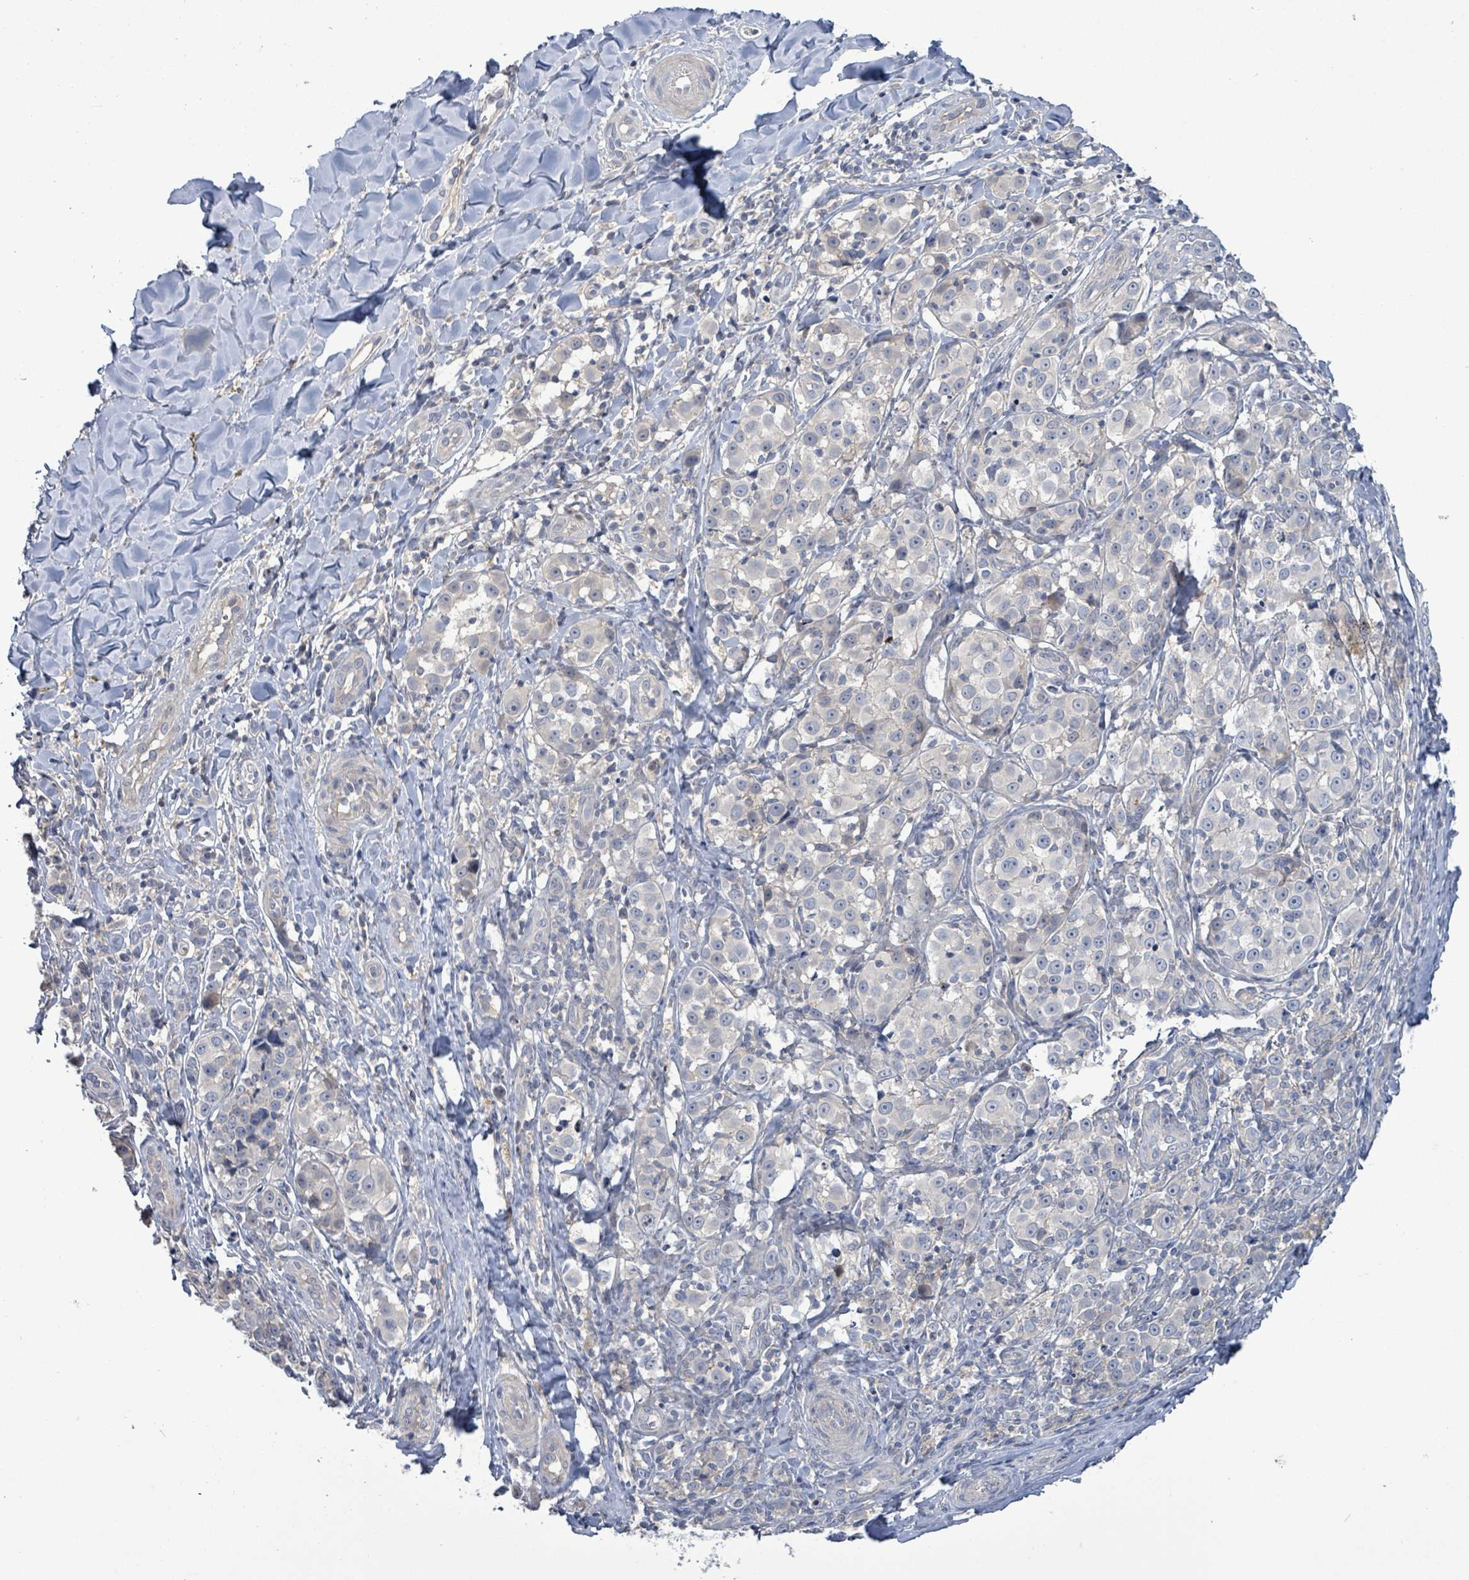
{"staining": {"intensity": "negative", "quantity": "none", "location": "none"}, "tissue": "melanoma", "cell_type": "Tumor cells", "image_type": "cancer", "snomed": [{"axis": "morphology", "description": "Malignant melanoma, NOS"}, {"axis": "topography", "description": "Skin"}], "caption": "Tumor cells are negative for protein expression in human melanoma. Nuclei are stained in blue.", "gene": "KRAS", "patient": {"sex": "female", "age": 35}}